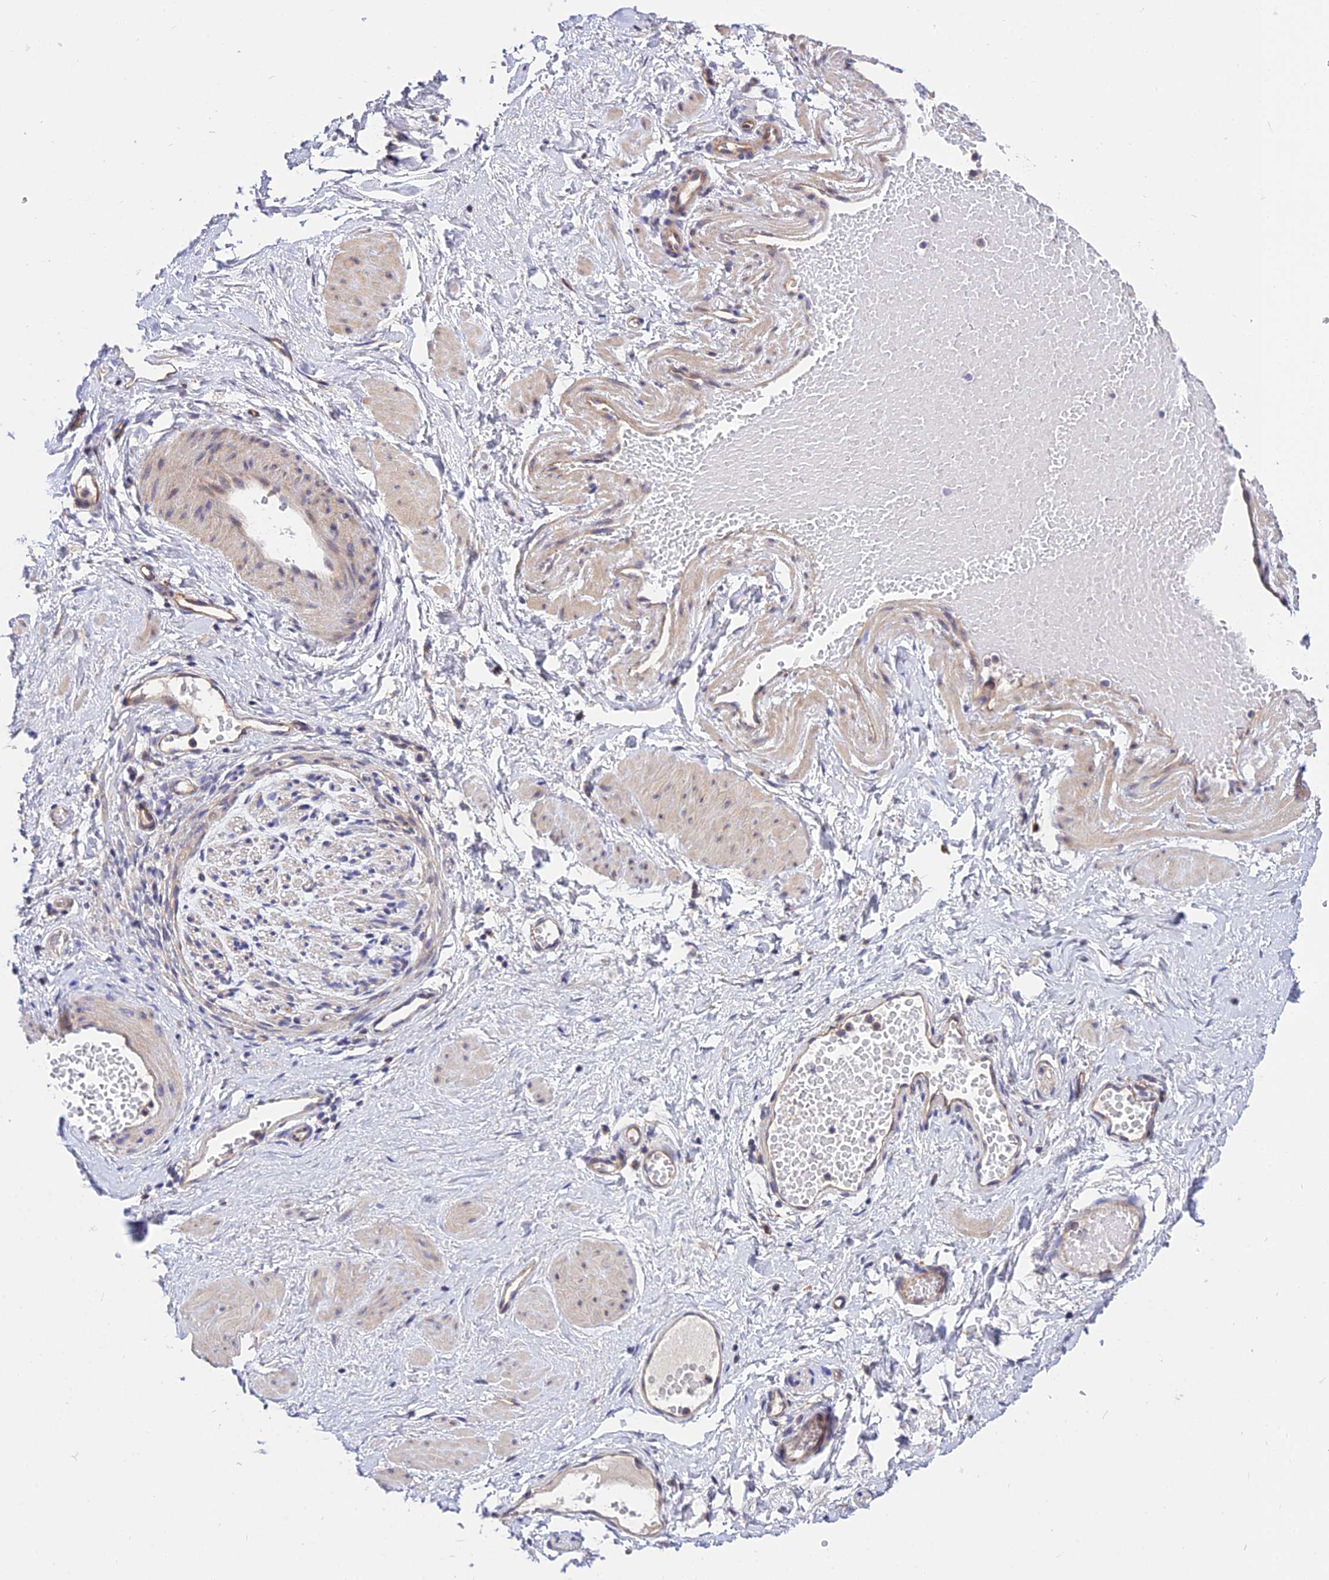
{"staining": {"intensity": "negative", "quantity": "none", "location": "none"}, "tissue": "adipose tissue", "cell_type": "Adipocytes", "image_type": "normal", "snomed": [{"axis": "morphology", "description": "Normal tissue, NOS"}, {"axis": "topography", "description": "Soft tissue"}, {"axis": "topography", "description": "Vascular tissue"}], "caption": "High magnification brightfield microscopy of normal adipose tissue stained with DAB (3,3'-diaminobenzidine) (brown) and counterstained with hematoxylin (blue): adipocytes show no significant positivity.", "gene": "CDC37L1", "patient": {"sex": "female", "age": 35}}